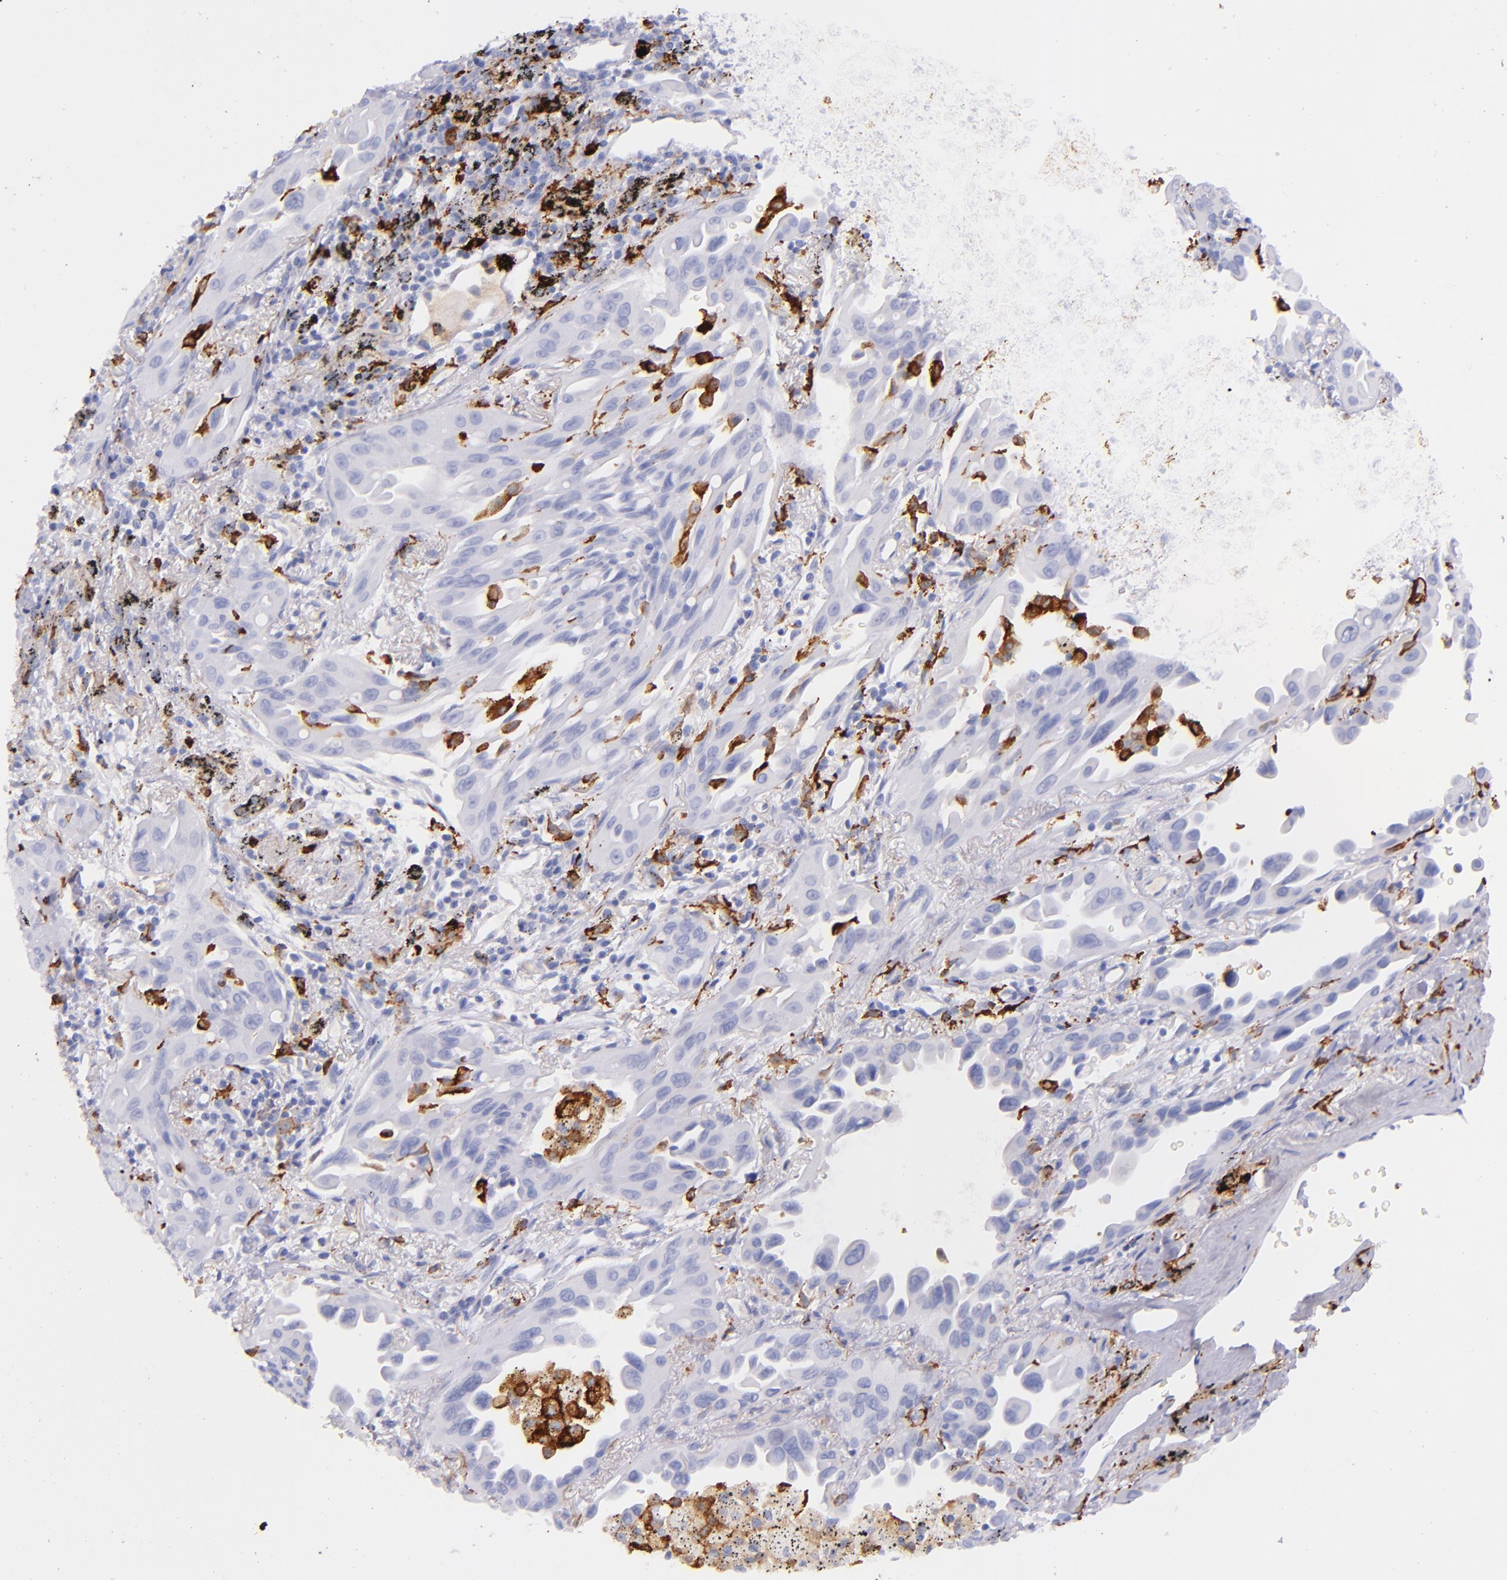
{"staining": {"intensity": "negative", "quantity": "none", "location": "none"}, "tissue": "lung cancer", "cell_type": "Tumor cells", "image_type": "cancer", "snomed": [{"axis": "morphology", "description": "Adenocarcinoma, NOS"}, {"axis": "topography", "description": "Lung"}], "caption": "Protein analysis of lung adenocarcinoma exhibits no significant staining in tumor cells.", "gene": "CD163", "patient": {"sex": "male", "age": 68}}